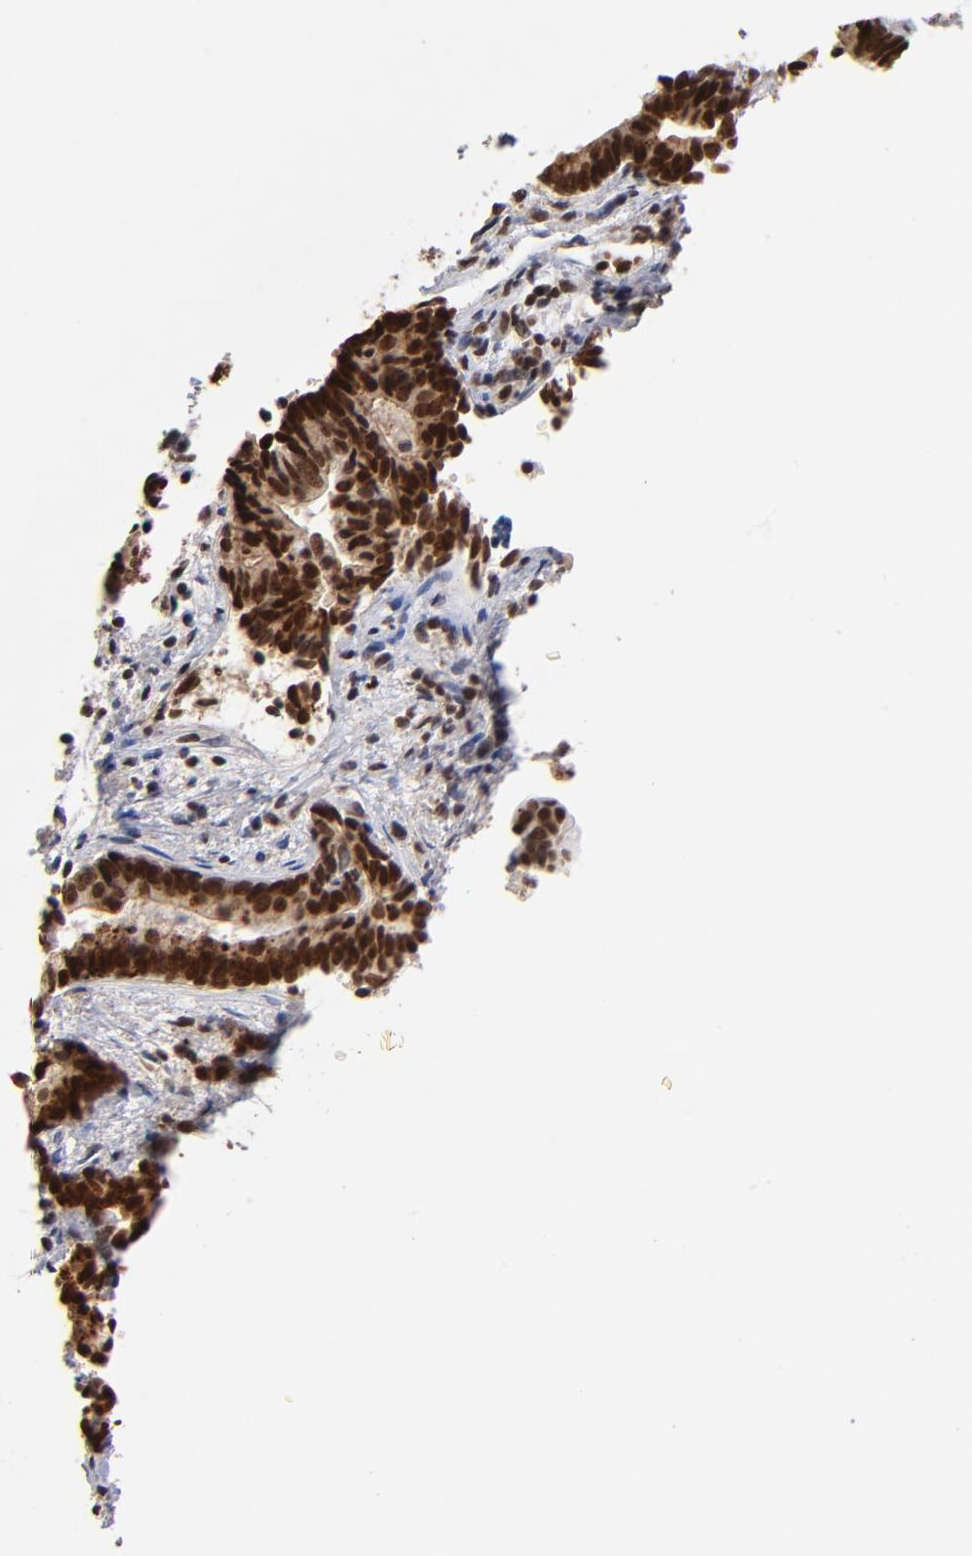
{"staining": {"intensity": "strong", "quantity": ">75%", "location": "cytoplasmic/membranous,nuclear"}, "tissue": "liver cancer", "cell_type": "Tumor cells", "image_type": "cancer", "snomed": [{"axis": "morphology", "description": "Cholangiocarcinoma"}, {"axis": "topography", "description": "Liver"}], "caption": "IHC of human liver cancer shows high levels of strong cytoplasmic/membranous and nuclear staining in about >75% of tumor cells.", "gene": "ZNF146", "patient": {"sex": "male", "age": 57}}